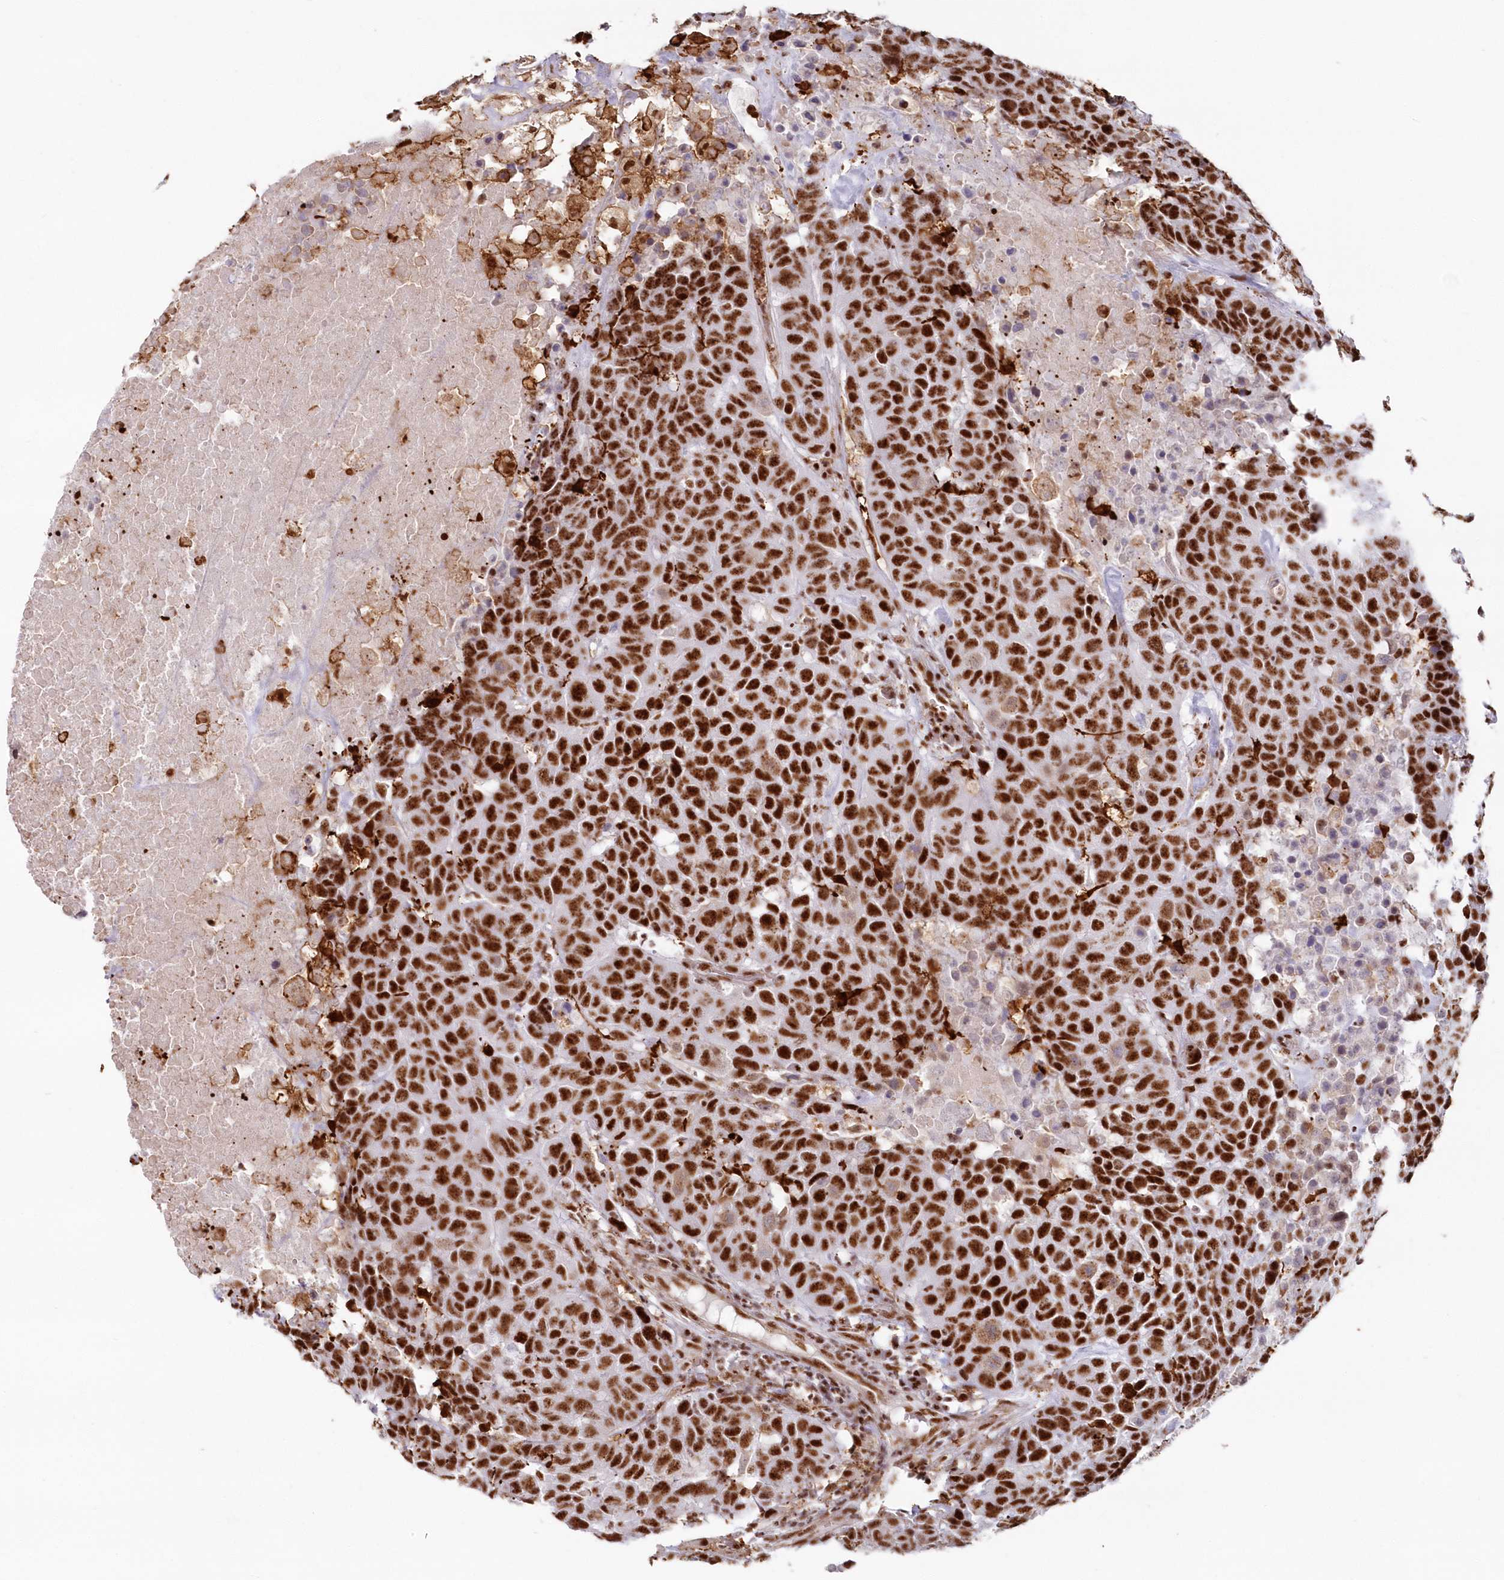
{"staining": {"intensity": "strong", "quantity": ">75%", "location": "nuclear"}, "tissue": "head and neck cancer", "cell_type": "Tumor cells", "image_type": "cancer", "snomed": [{"axis": "morphology", "description": "Squamous cell carcinoma, NOS"}, {"axis": "topography", "description": "Head-Neck"}], "caption": "A photomicrograph showing strong nuclear staining in about >75% of tumor cells in squamous cell carcinoma (head and neck), as visualized by brown immunohistochemical staining.", "gene": "DDX46", "patient": {"sex": "male", "age": 66}}